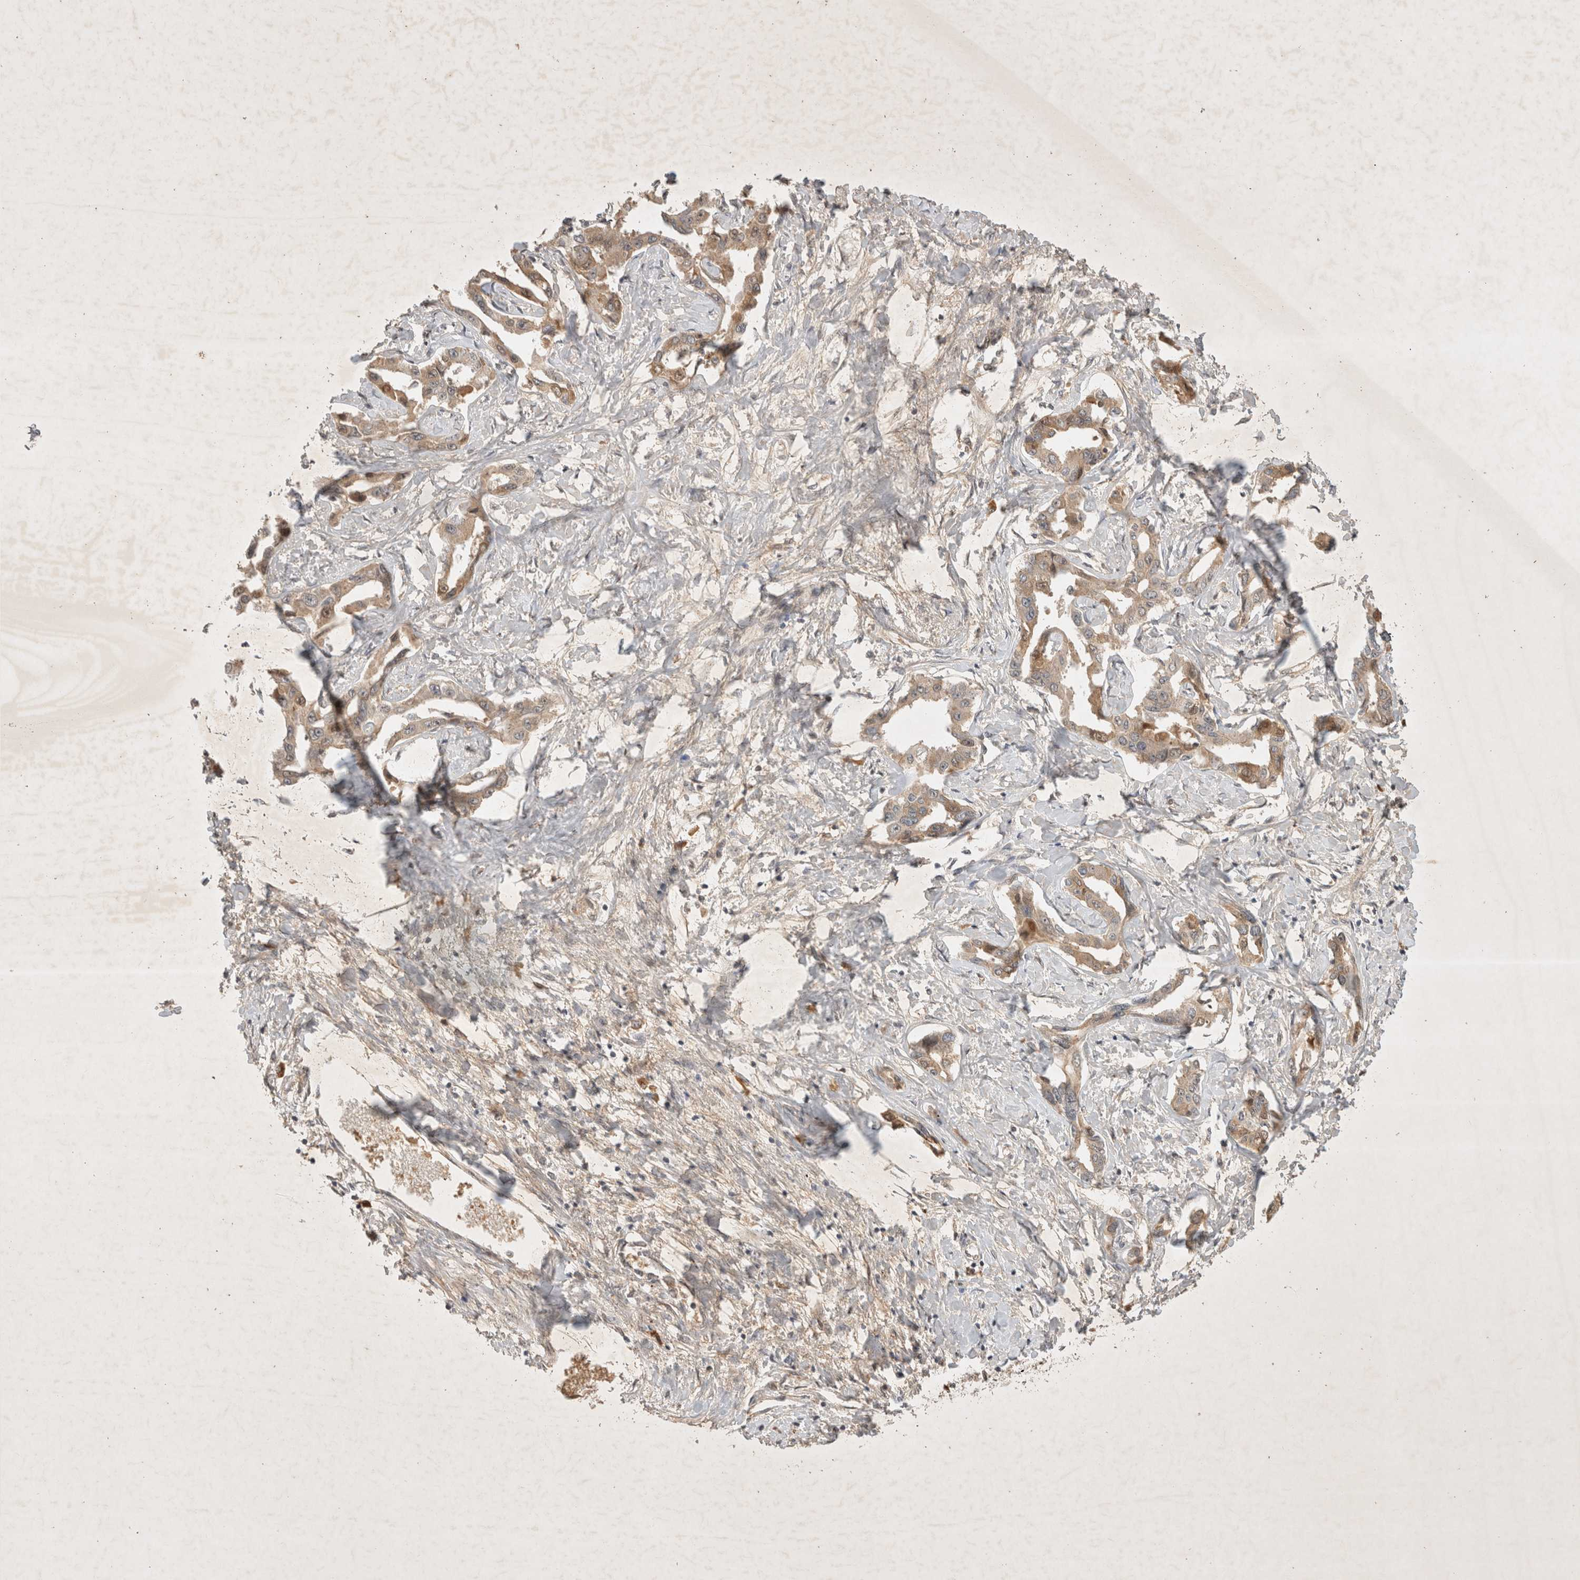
{"staining": {"intensity": "moderate", "quantity": ">75%", "location": "cytoplasmic/membranous"}, "tissue": "liver cancer", "cell_type": "Tumor cells", "image_type": "cancer", "snomed": [{"axis": "morphology", "description": "Cholangiocarcinoma"}, {"axis": "topography", "description": "Liver"}], "caption": "This photomicrograph exhibits immunohistochemistry staining of liver cancer (cholangiocarcinoma), with medium moderate cytoplasmic/membranous staining in about >75% of tumor cells.", "gene": "YES1", "patient": {"sex": "male", "age": 59}}